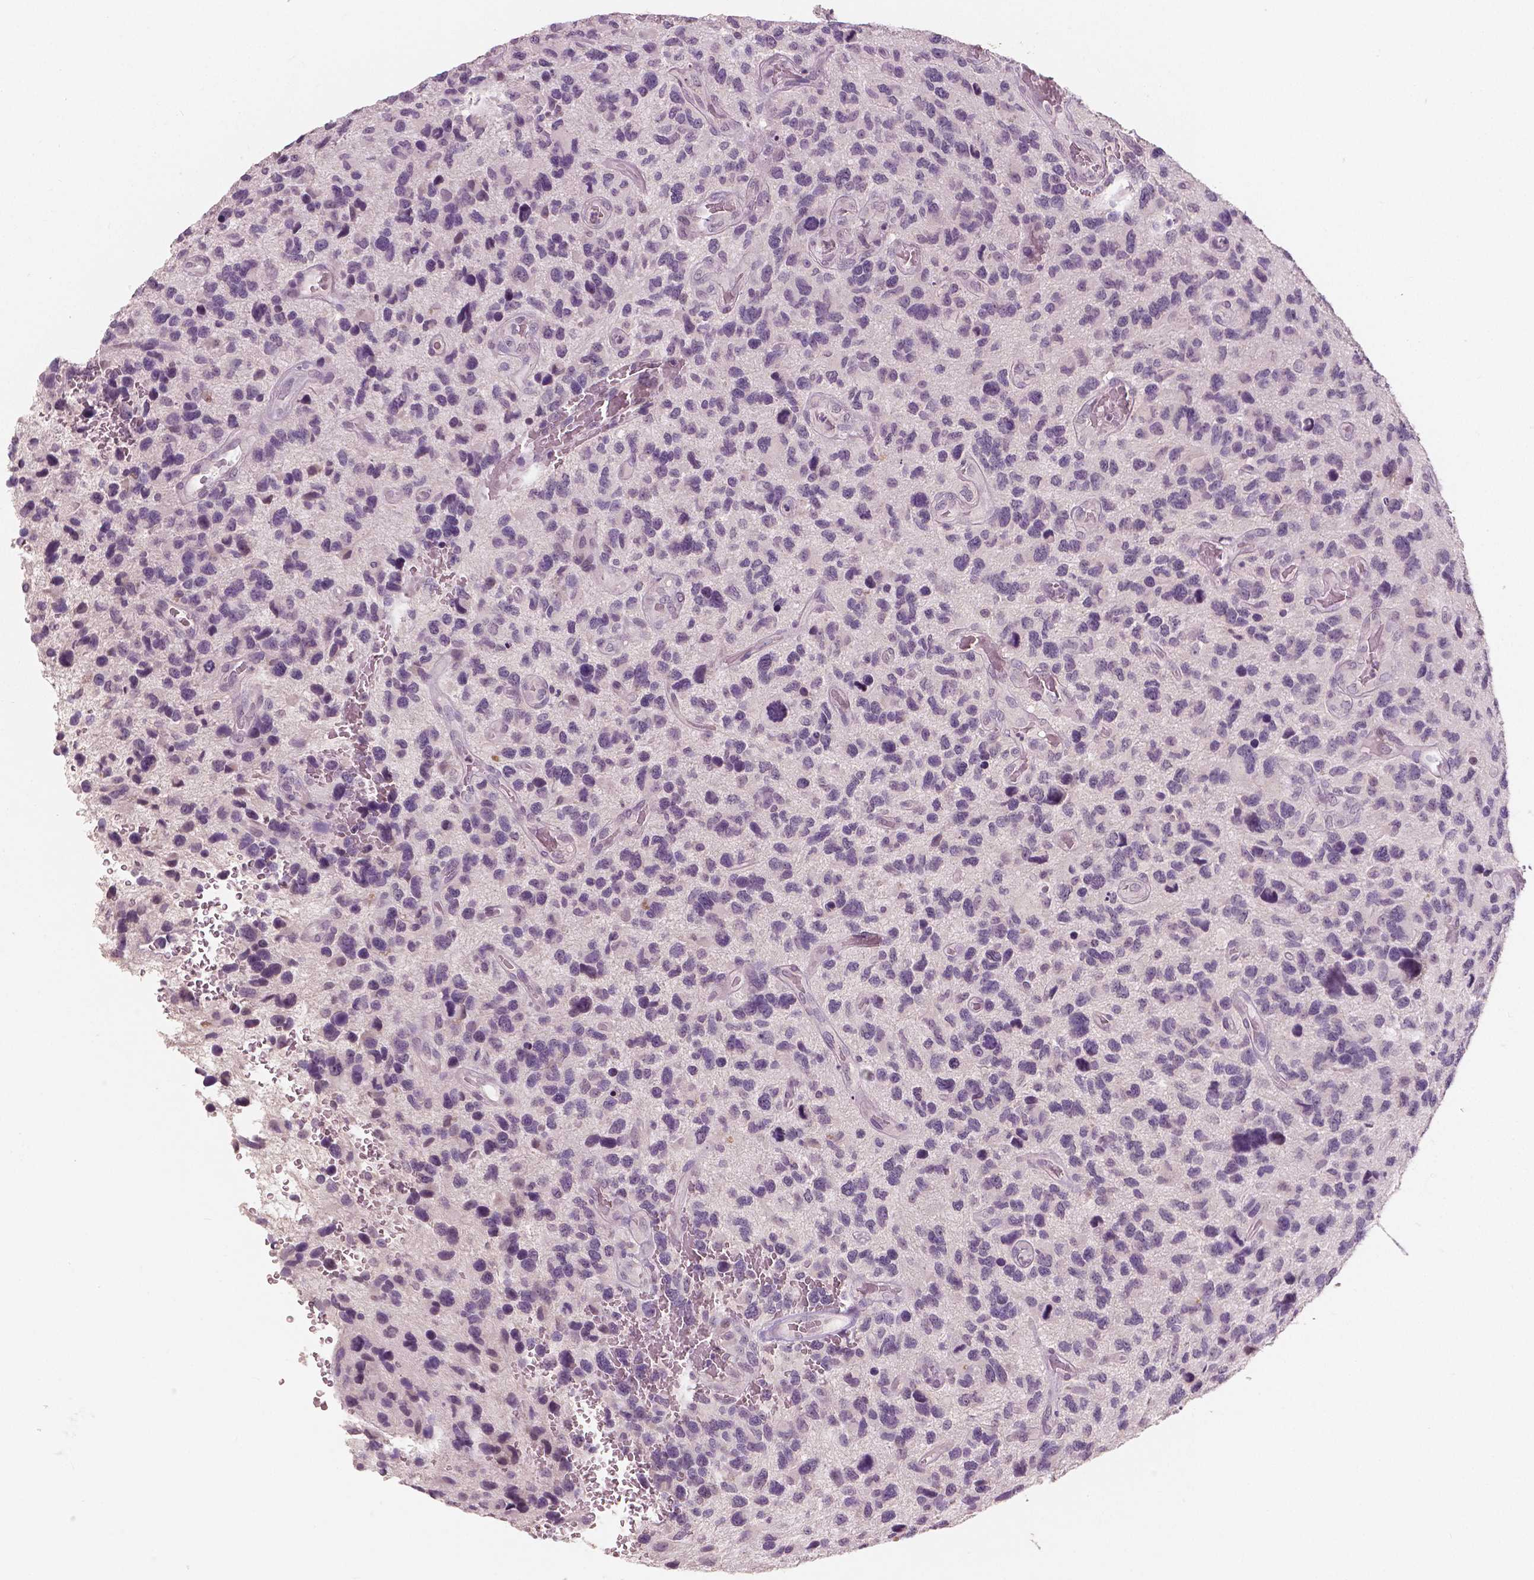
{"staining": {"intensity": "negative", "quantity": "none", "location": "none"}, "tissue": "glioma", "cell_type": "Tumor cells", "image_type": "cancer", "snomed": [{"axis": "morphology", "description": "Glioma, malignant, NOS"}, {"axis": "morphology", "description": "Glioma, malignant, High grade"}, {"axis": "topography", "description": "Brain"}], "caption": "This is an immunohistochemistry photomicrograph of human malignant glioma (high-grade). There is no positivity in tumor cells.", "gene": "RNASE7", "patient": {"sex": "female", "age": 71}}